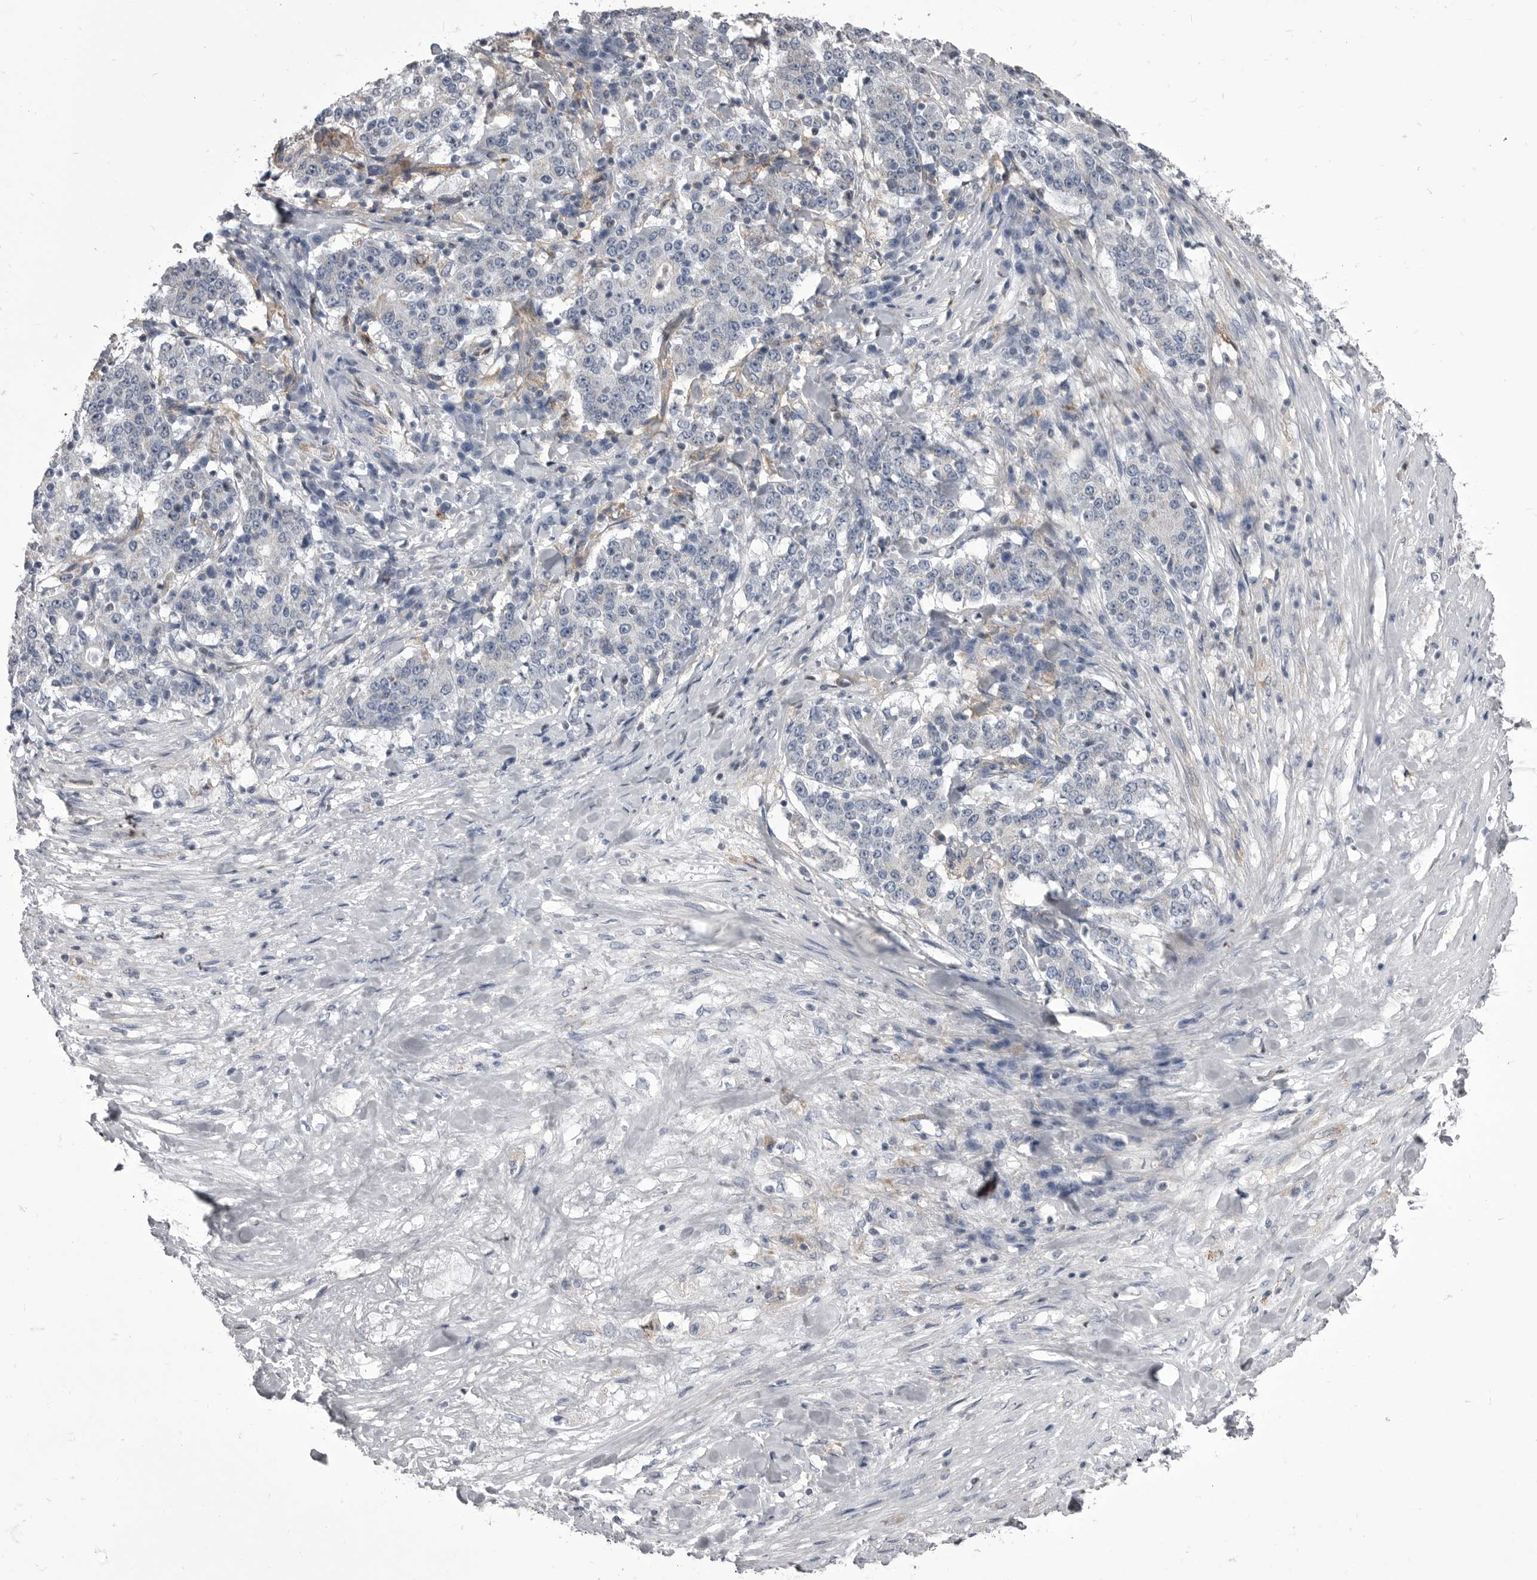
{"staining": {"intensity": "negative", "quantity": "none", "location": "none"}, "tissue": "stomach cancer", "cell_type": "Tumor cells", "image_type": "cancer", "snomed": [{"axis": "morphology", "description": "Adenocarcinoma, NOS"}, {"axis": "topography", "description": "Stomach"}], "caption": "DAB immunohistochemical staining of stomach cancer demonstrates no significant positivity in tumor cells.", "gene": "OPLAH", "patient": {"sex": "male", "age": 59}}